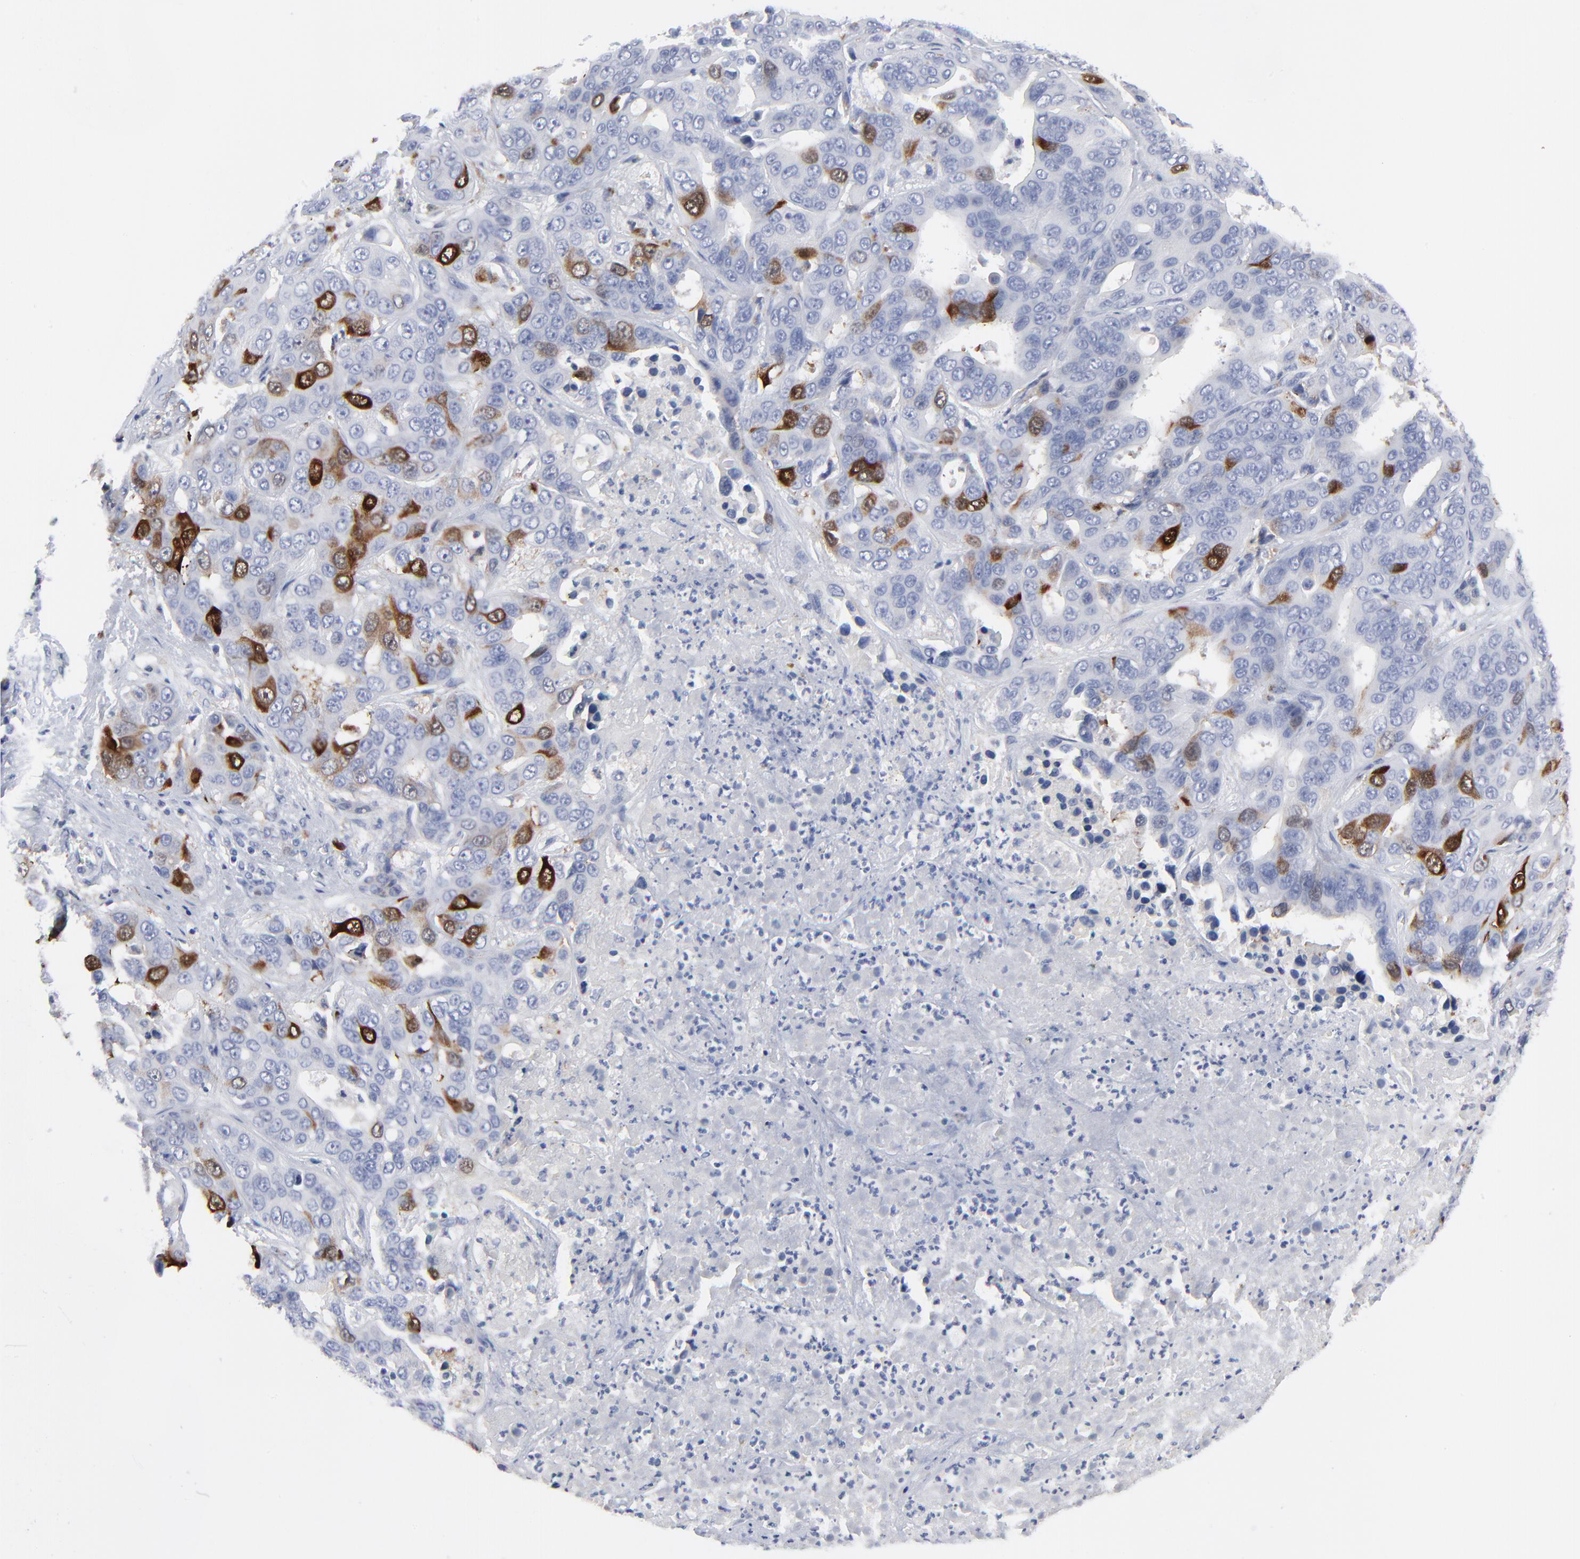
{"staining": {"intensity": "strong", "quantity": "<25%", "location": "cytoplasmic/membranous,nuclear"}, "tissue": "liver cancer", "cell_type": "Tumor cells", "image_type": "cancer", "snomed": [{"axis": "morphology", "description": "Cholangiocarcinoma"}, {"axis": "topography", "description": "Liver"}], "caption": "Protein analysis of liver cholangiocarcinoma tissue reveals strong cytoplasmic/membranous and nuclear positivity in about <25% of tumor cells.", "gene": "CDK1", "patient": {"sex": "female", "age": 52}}